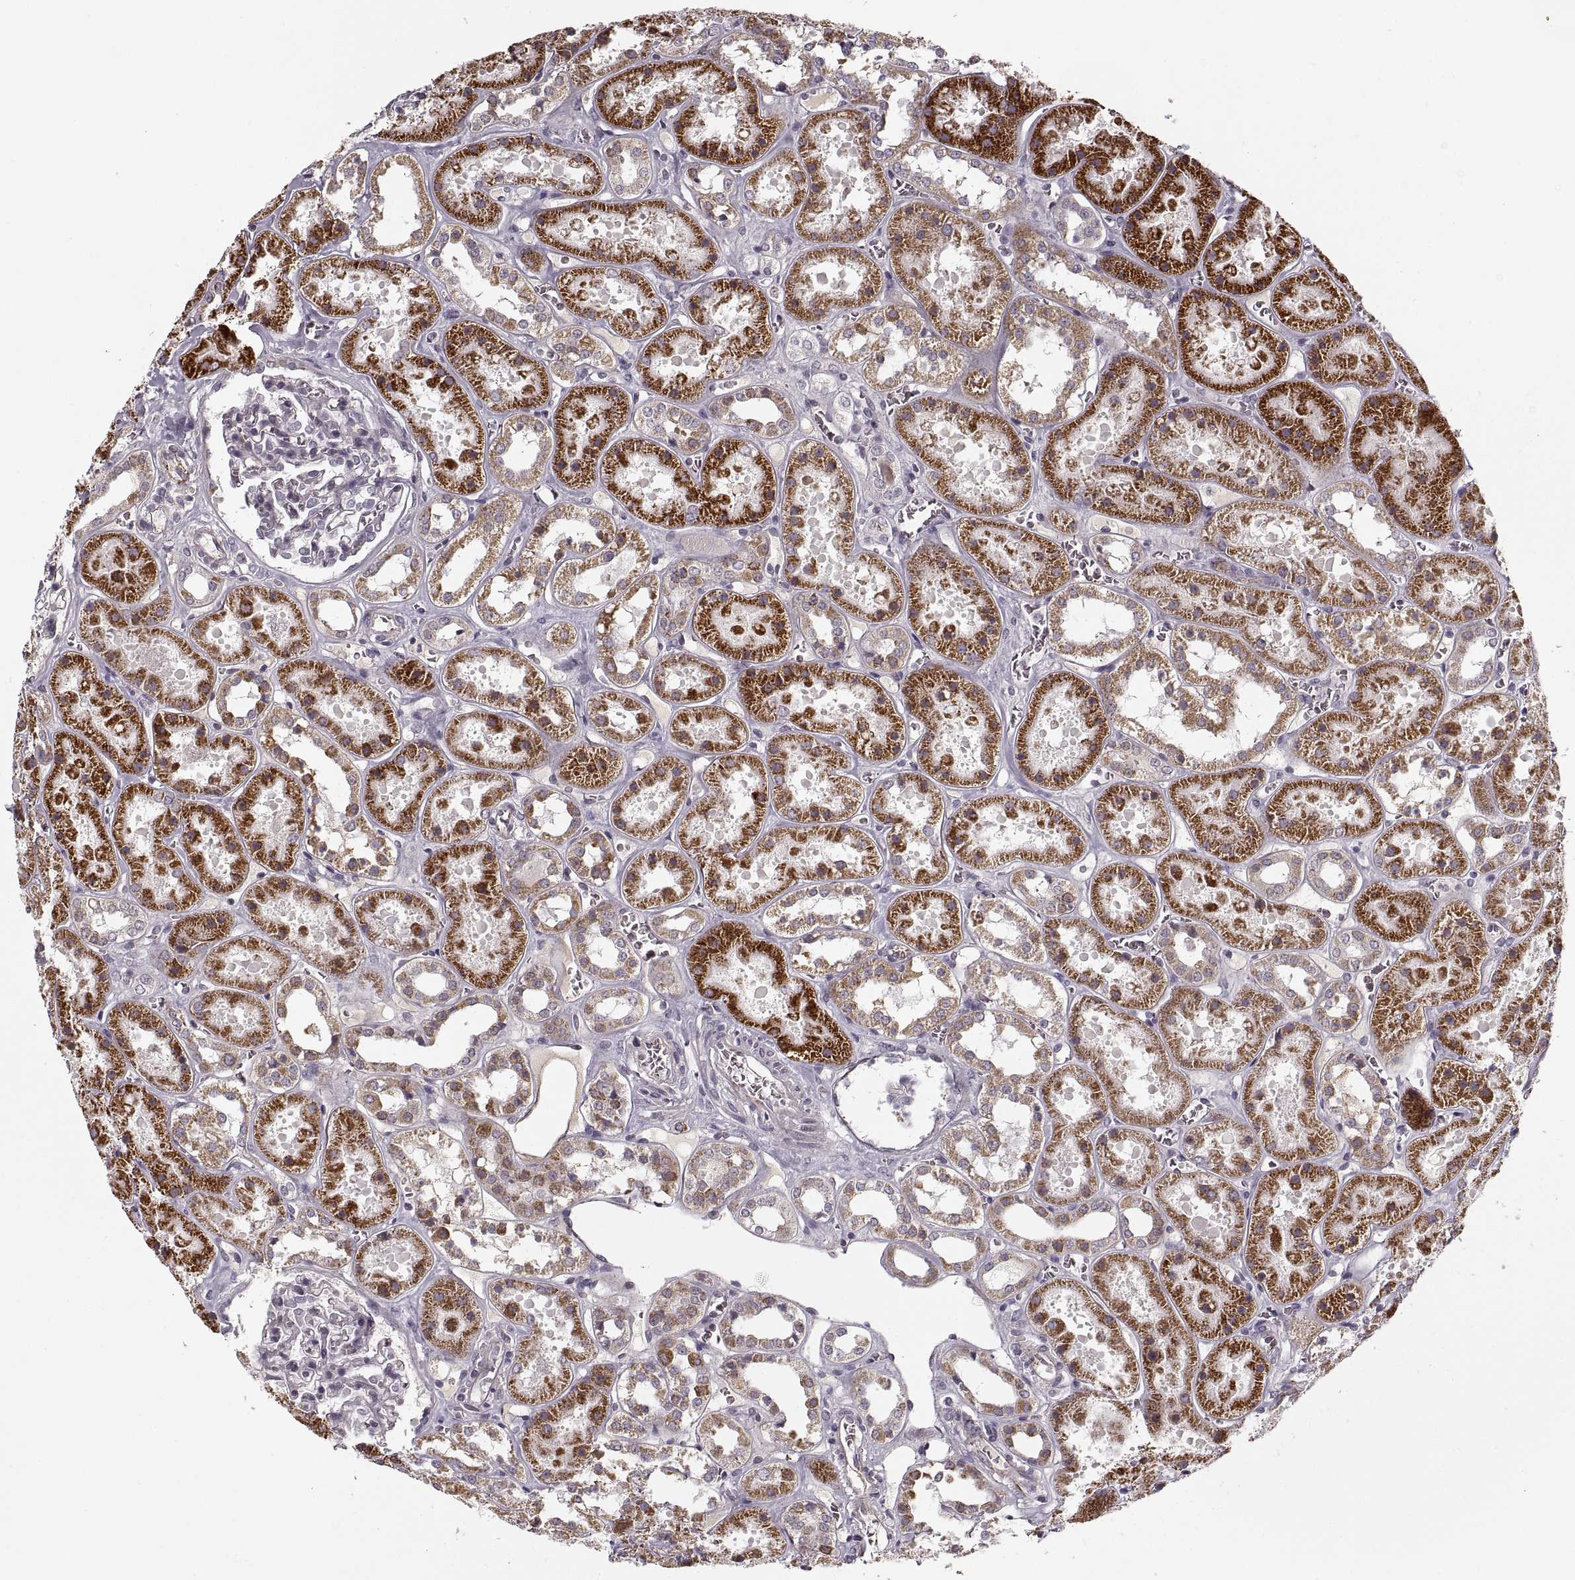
{"staining": {"intensity": "negative", "quantity": "none", "location": "none"}, "tissue": "kidney", "cell_type": "Cells in glomeruli", "image_type": "normal", "snomed": [{"axis": "morphology", "description": "Normal tissue, NOS"}, {"axis": "topography", "description": "Kidney"}], "caption": "This is a image of IHC staining of unremarkable kidney, which shows no positivity in cells in glomeruli.", "gene": "ASIC3", "patient": {"sex": "female", "age": 41}}